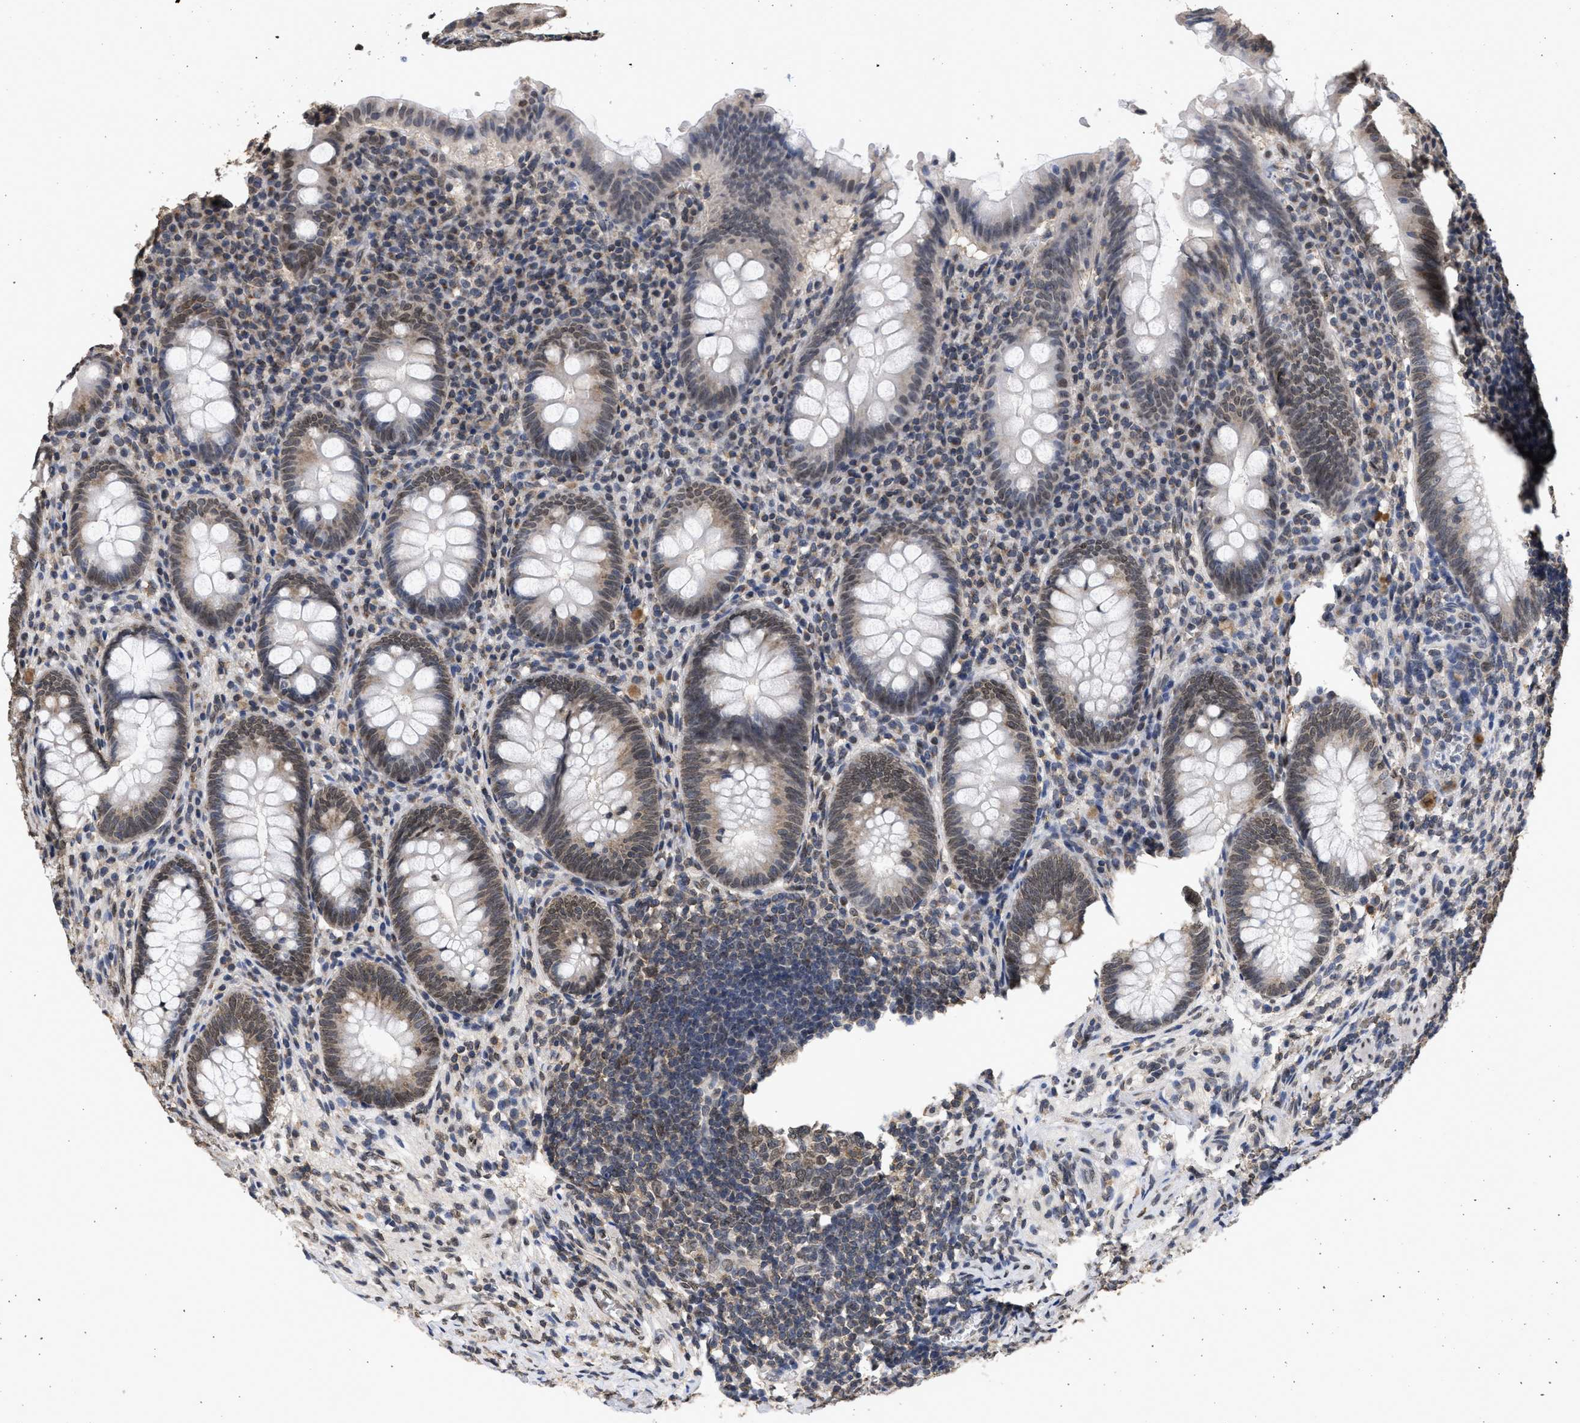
{"staining": {"intensity": "moderate", "quantity": "25%-75%", "location": "cytoplasmic/membranous,nuclear"}, "tissue": "appendix", "cell_type": "Glandular cells", "image_type": "normal", "snomed": [{"axis": "morphology", "description": "Normal tissue, NOS"}, {"axis": "topography", "description": "Appendix"}], "caption": "Protein staining displays moderate cytoplasmic/membranous,nuclear expression in approximately 25%-75% of glandular cells in unremarkable appendix. (IHC, brightfield microscopy, high magnification).", "gene": "NUP35", "patient": {"sex": "male", "age": 56}}